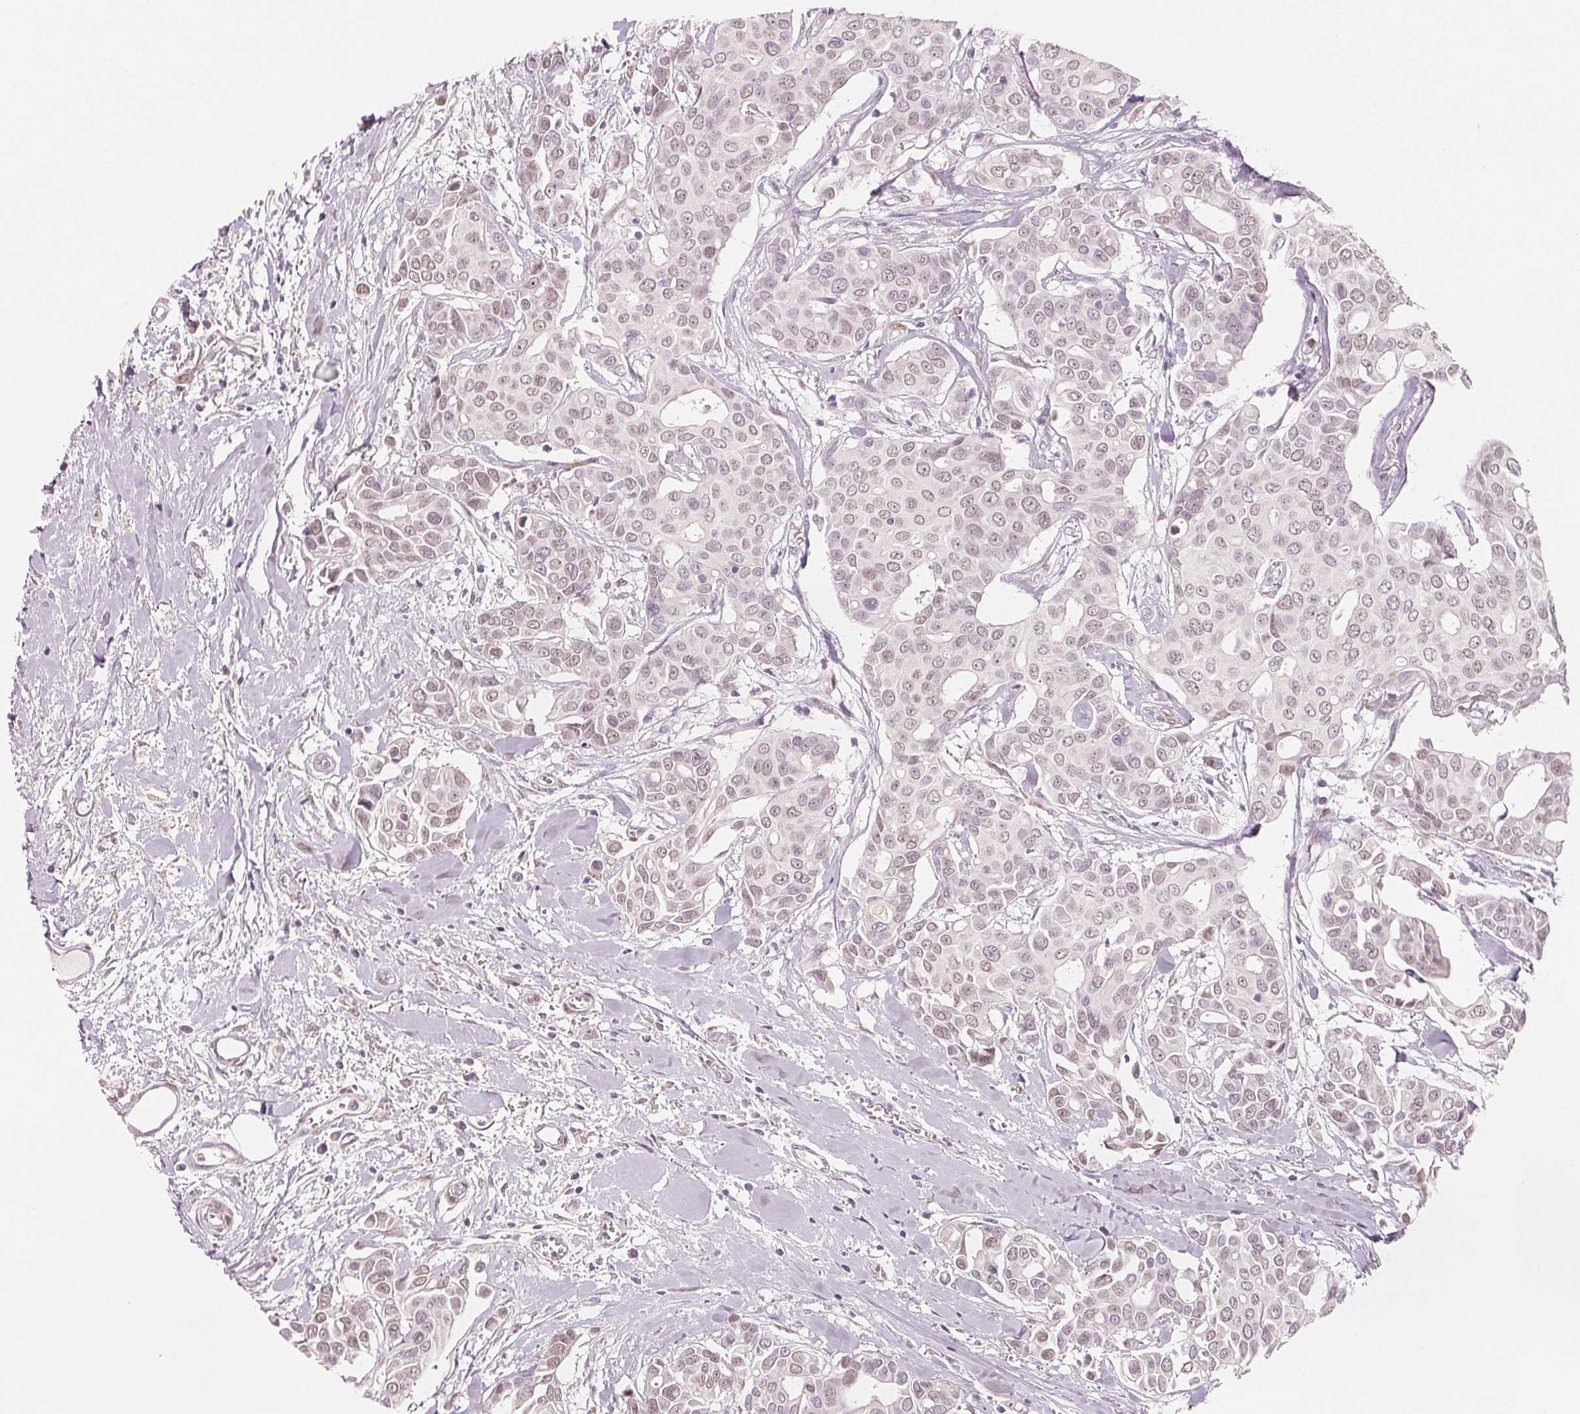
{"staining": {"intensity": "weak", "quantity": "25%-75%", "location": "nuclear"}, "tissue": "breast cancer", "cell_type": "Tumor cells", "image_type": "cancer", "snomed": [{"axis": "morphology", "description": "Duct carcinoma"}, {"axis": "topography", "description": "Breast"}], "caption": "Human infiltrating ductal carcinoma (breast) stained with a brown dye exhibits weak nuclear positive expression in approximately 25%-75% of tumor cells.", "gene": "SMARCD3", "patient": {"sex": "female", "age": 54}}